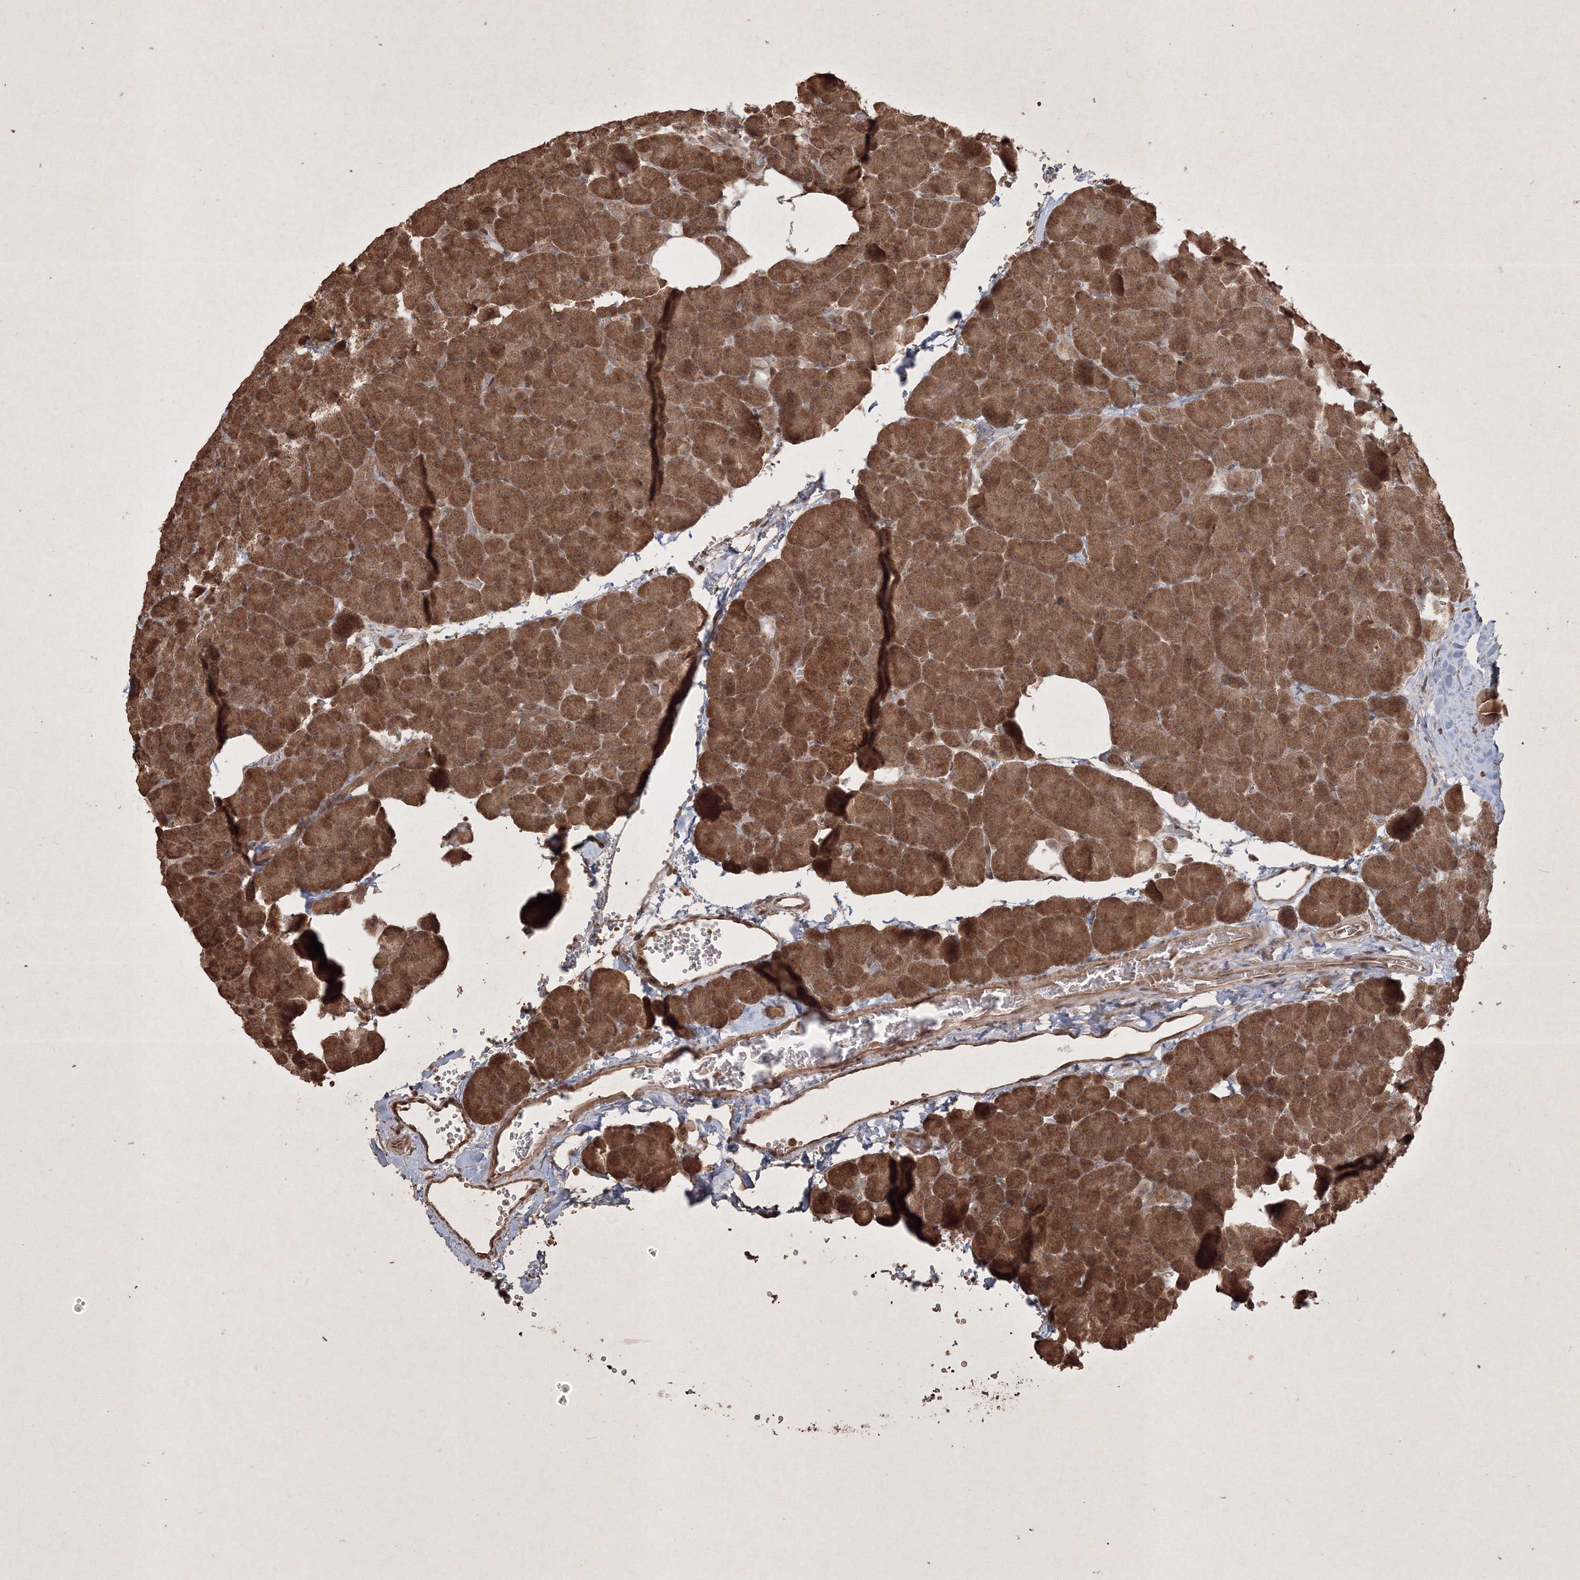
{"staining": {"intensity": "moderate", "quantity": ">75%", "location": "cytoplasmic/membranous"}, "tissue": "pancreas", "cell_type": "Exocrine glandular cells", "image_type": "normal", "snomed": [{"axis": "morphology", "description": "Normal tissue, NOS"}, {"axis": "morphology", "description": "Carcinoid, malignant, NOS"}, {"axis": "topography", "description": "Pancreas"}], "caption": "IHC of benign pancreas reveals medium levels of moderate cytoplasmic/membranous staining in approximately >75% of exocrine glandular cells. (DAB (3,3'-diaminobenzidine) IHC with brightfield microscopy, high magnification).", "gene": "PELI3", "patient": {"sex": "female", "age": 35}}